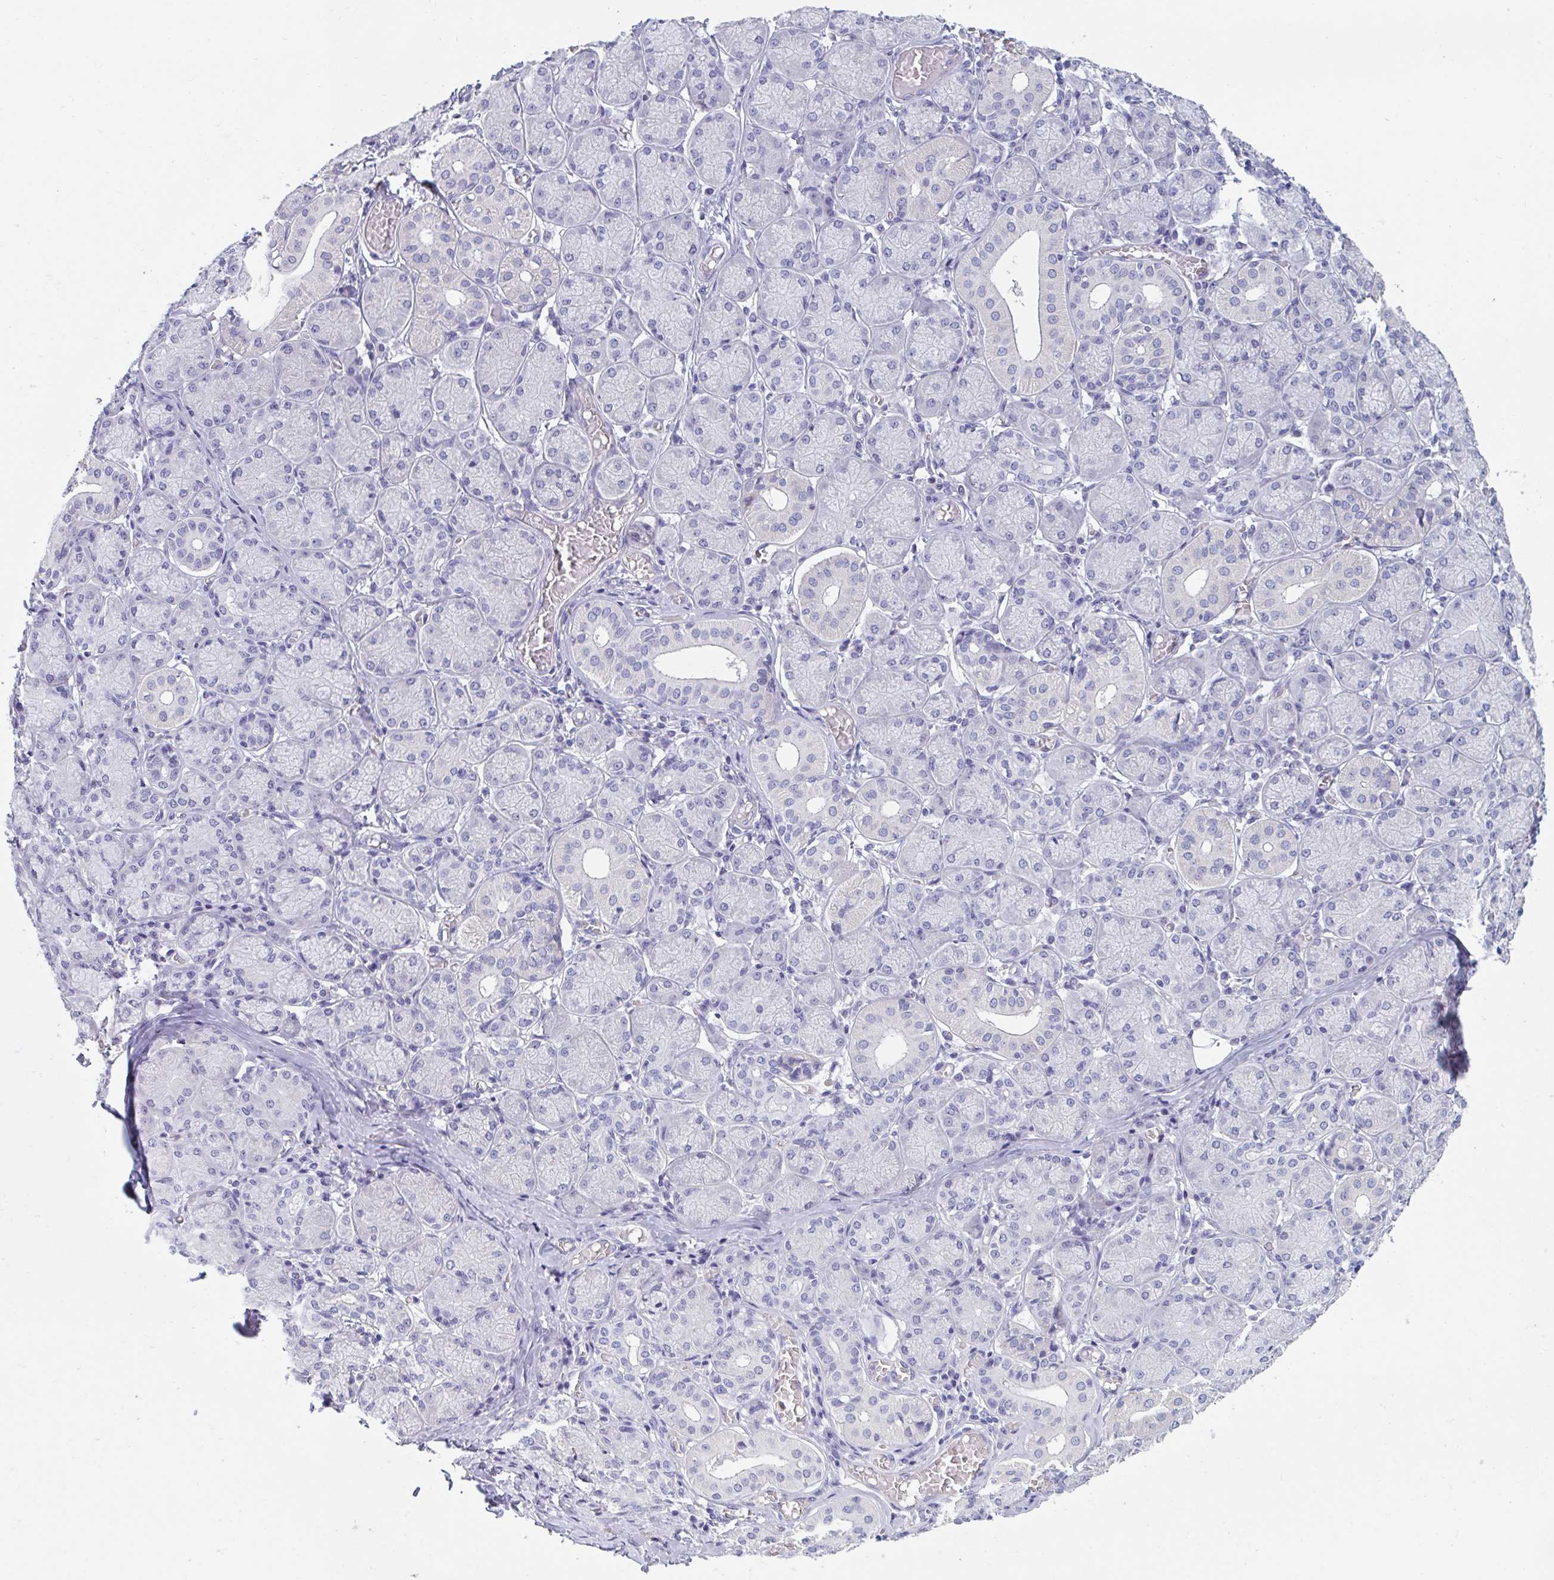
{"staining": {"intensity": "negative", "quantity": "none", "location": "none"}, "tissue": "salivary gland", "cell_type": "Glandular cells", "image_type": "normal", "snomed": [{"axis": "morphology", "description": "Normal tissue, NOS"}, {"axis": "topography", "description": "Salivary gland"}], "caption": "The immunohistochemistry (IHC) histopathology image has no significant positivity in glandular cells of salivary gland. (IHC, brightfield microscopy, high magnification).", "gene": "ABHD16A", "patient": {"sex": "female", "age": 24}}